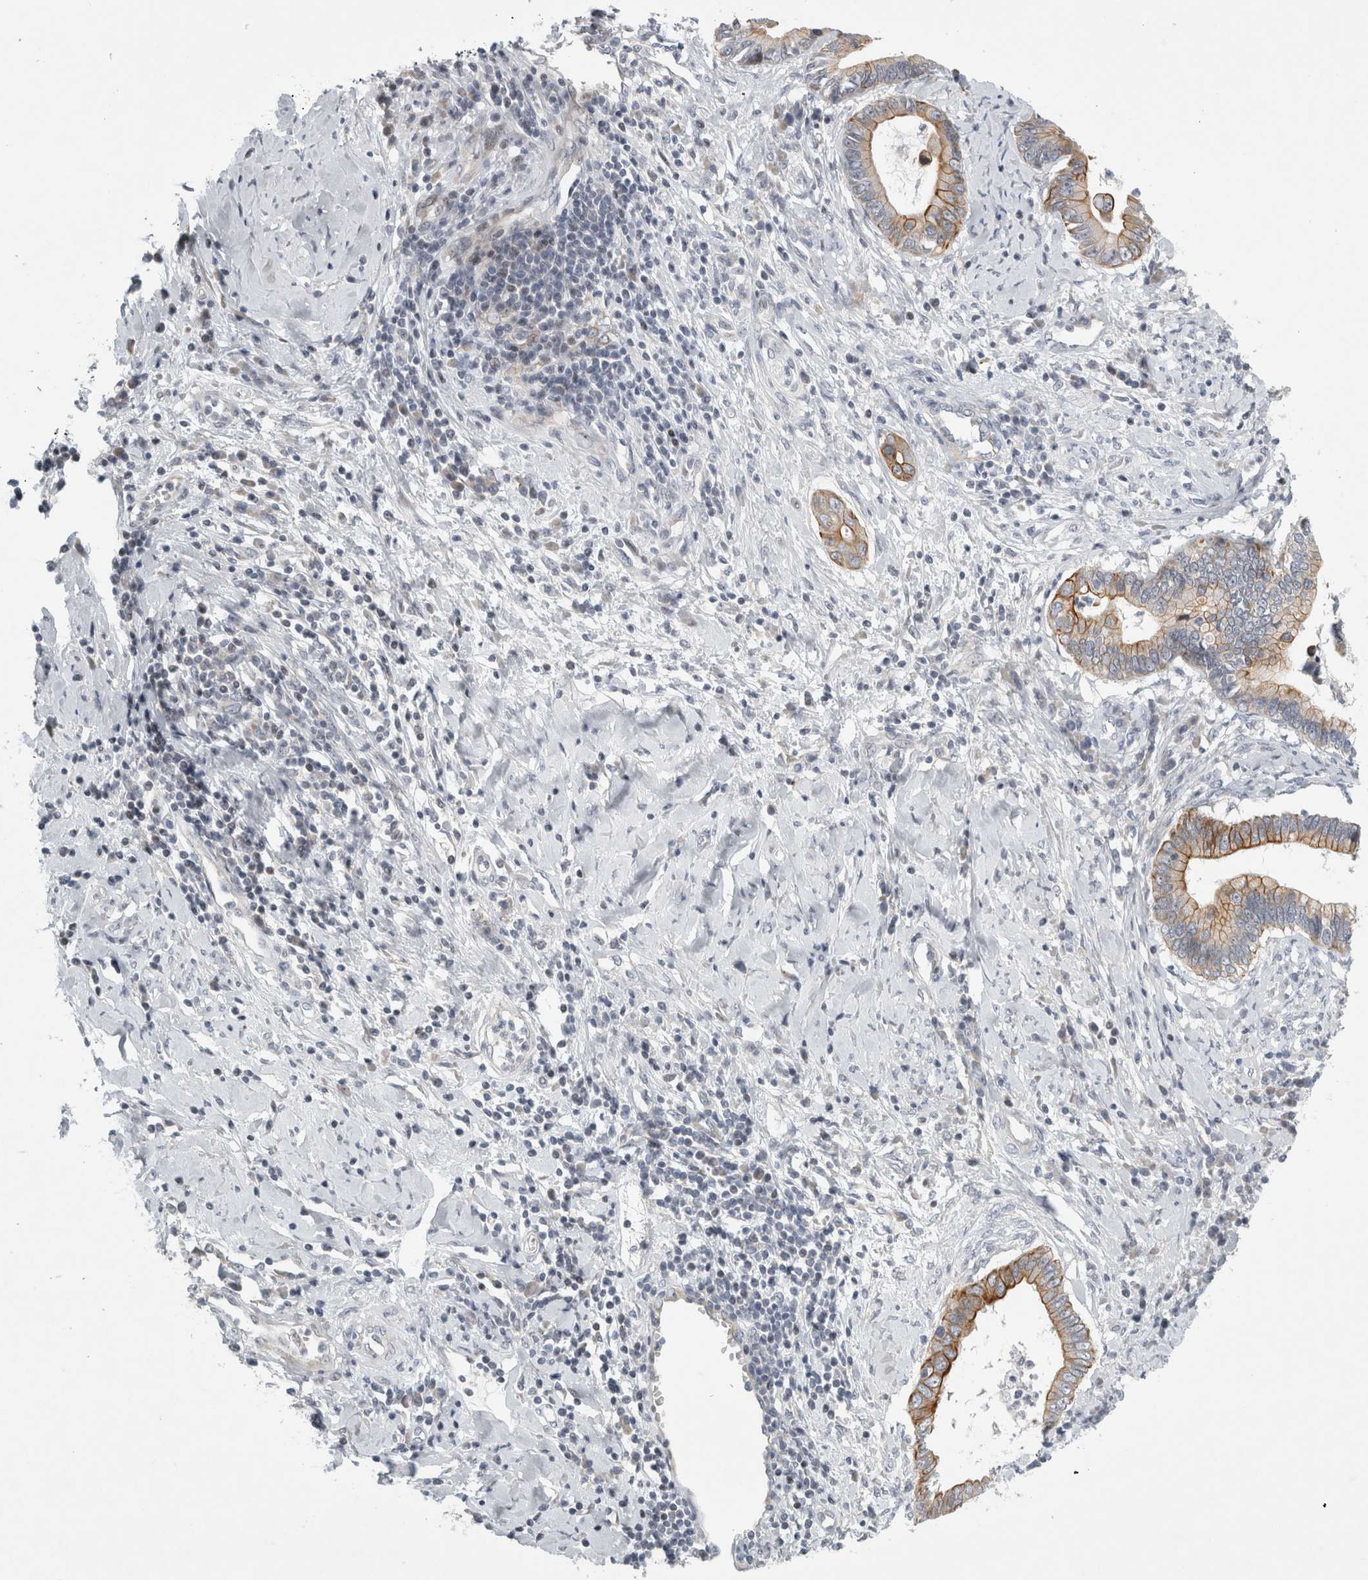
{"staining": {"intensity": "moderate", "quantity": ">75%", "location": "cytoplasmic/membranous"}, "tissue": "cervical cancer", "cell_type": "Tumor cells", "image_type": "cancer", "snomed": [{"axis": "morphology", "description": "Adenocarcinoma, NOS"}, {"axis": "topography", "description": "Cervix"}], "caption": "This micrograph displays cervical cancer (adenocarcinoma) stained with immunohistochemistry to label a protein in brown. The cytoplasmic/membranous of tumor cells show moderate positivity for the protein. Nuclei are counter-stained blue.", "gene": "UTP25", "patient": {"sex": "female", "age": 44}}